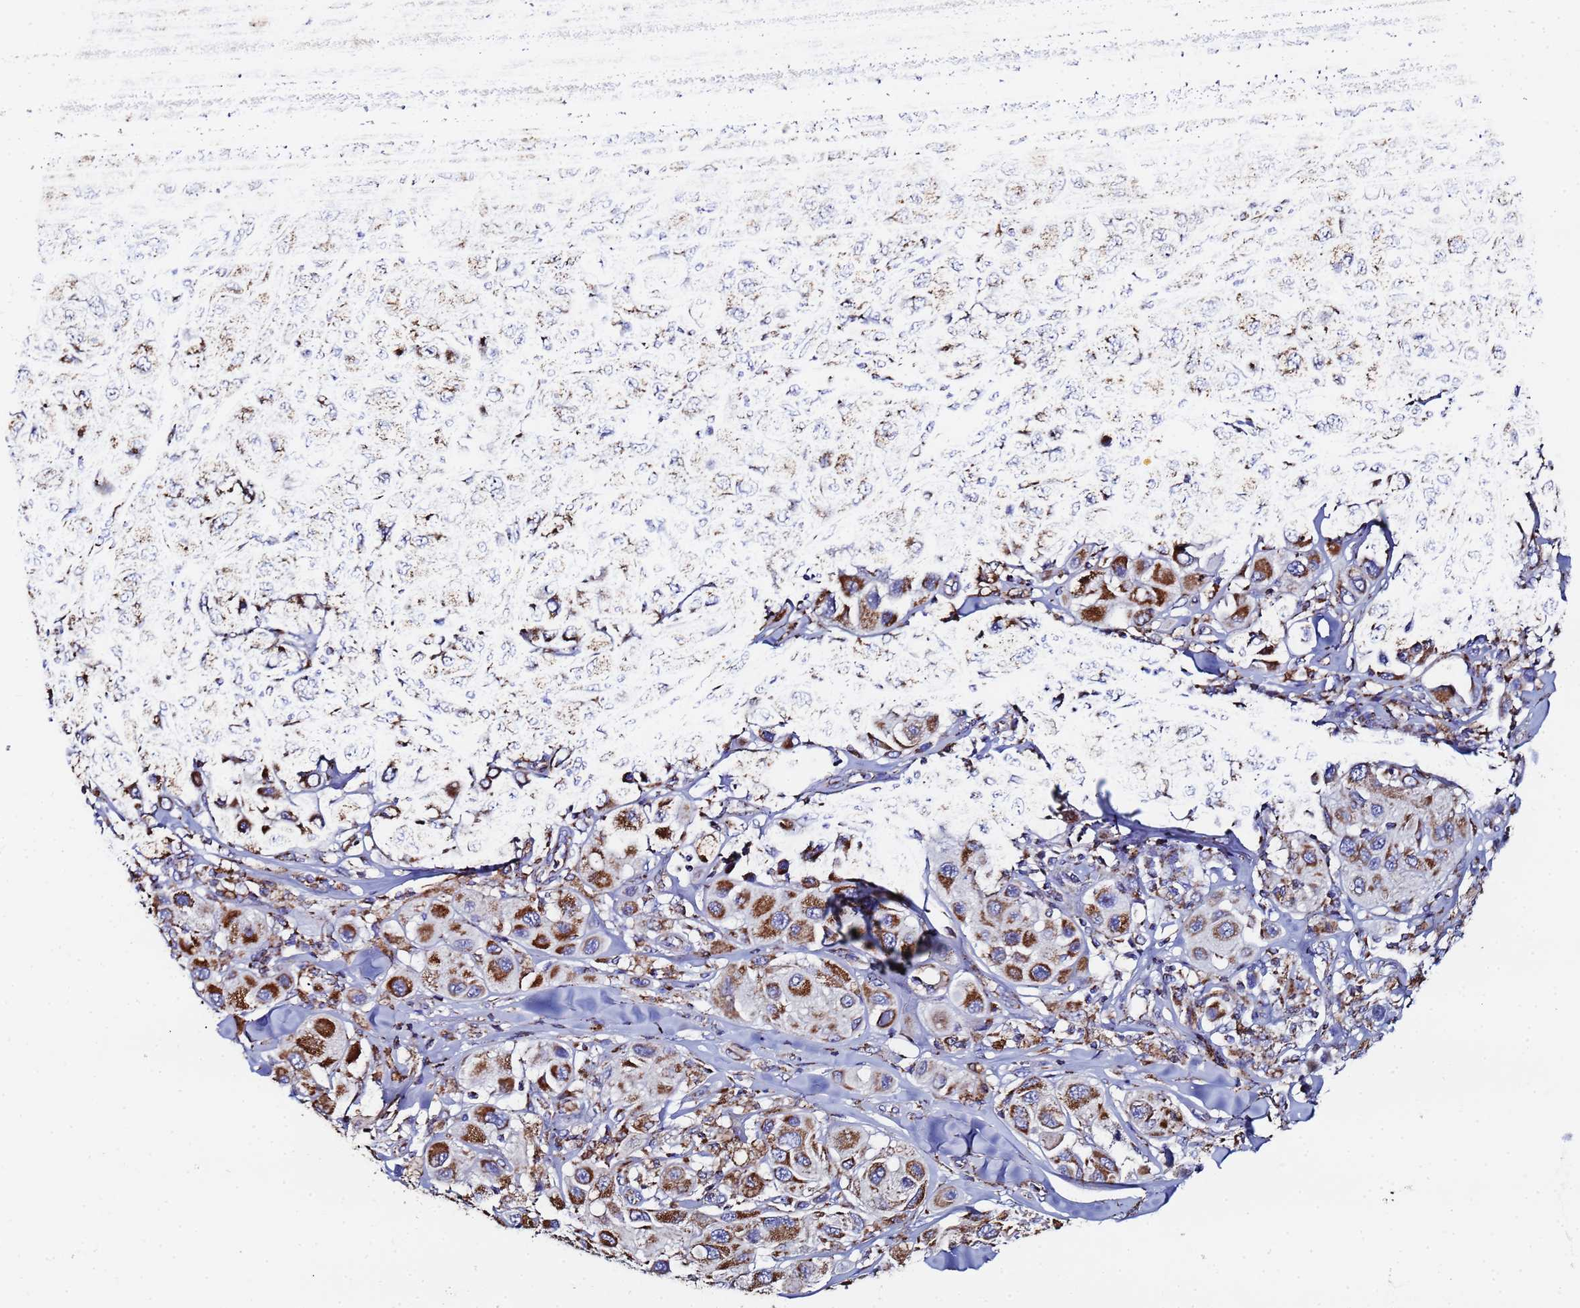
{"staining": {"intensity": "strong", "quantity": ">75%", "location": "cytoplasmic/membranous"}, "tissue": "melanoma", "cell_type": "Tumor cells", "image_type": "cancer", "snomed": [{"axis": "morphology", "description": "Malignant melanoma, Metastatic site"}, {"axis": "topography", "description": "Skin"}], "caption": "Melanoma stained for a protein shows strong cytoplasmic/membranous positivity in tumor cells.", "gene": "GLUD1", "patient": {"sex": "male", "age": 41}}